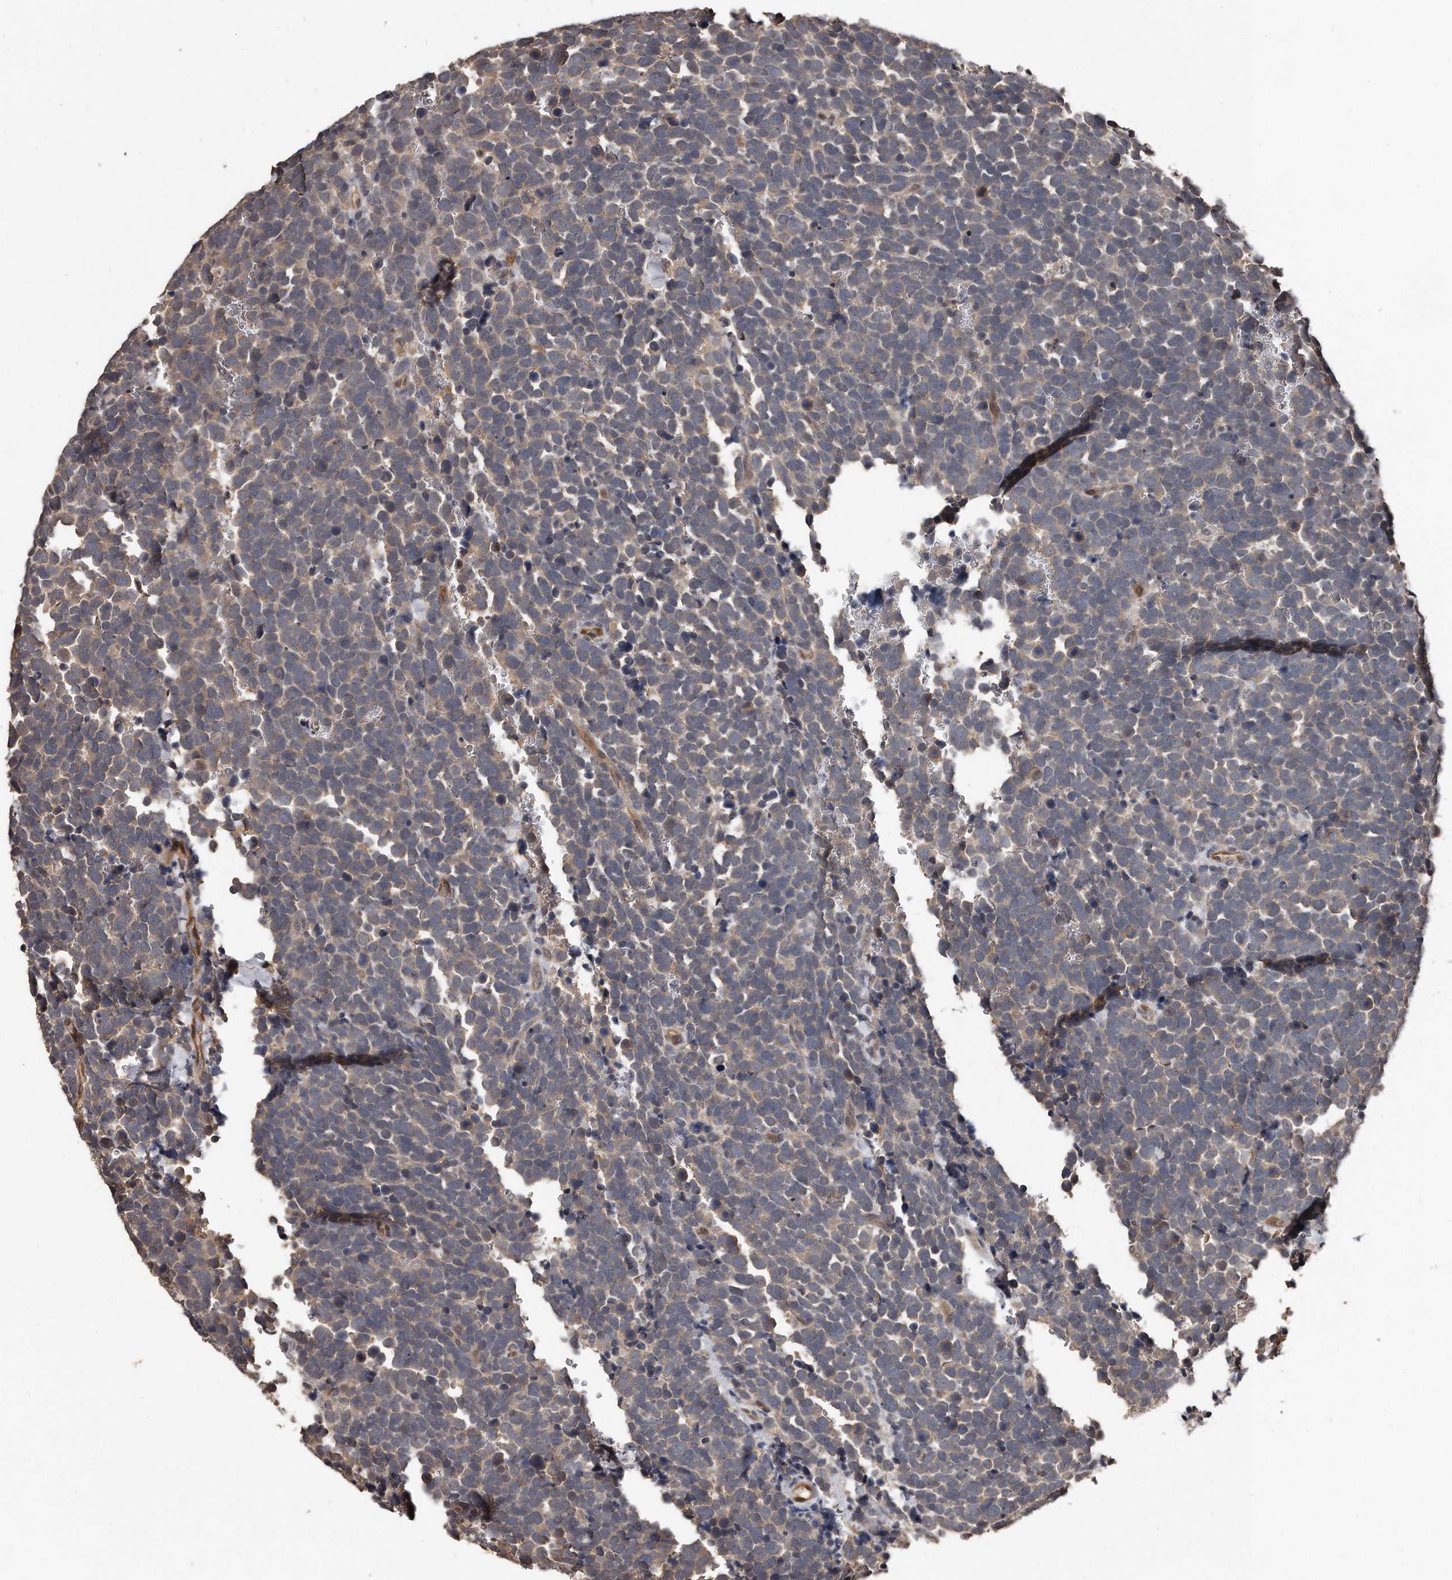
{"staining": {"intensity": "weak", "quantity": "25%-75%", "location": "cytoplasmic/membranous"}, "tissue": "urothelial cancer", "cell_type": "Tumor cells", "image_type": "cancer", "snomed": [{"axis": "morphology", "description": "Urothelial carcinoma, High grade"}, {"axis": "topography", "description": "Urinary bladder"}], "caption": "Immunohistochemical staining of urothelial cancer displays low levels of weak cytoplasmic/membranous positivity in approximately 25%-75% of tumor cells.", "gene": "GRB10", "patient": {"sex": "female", "age": 82}}